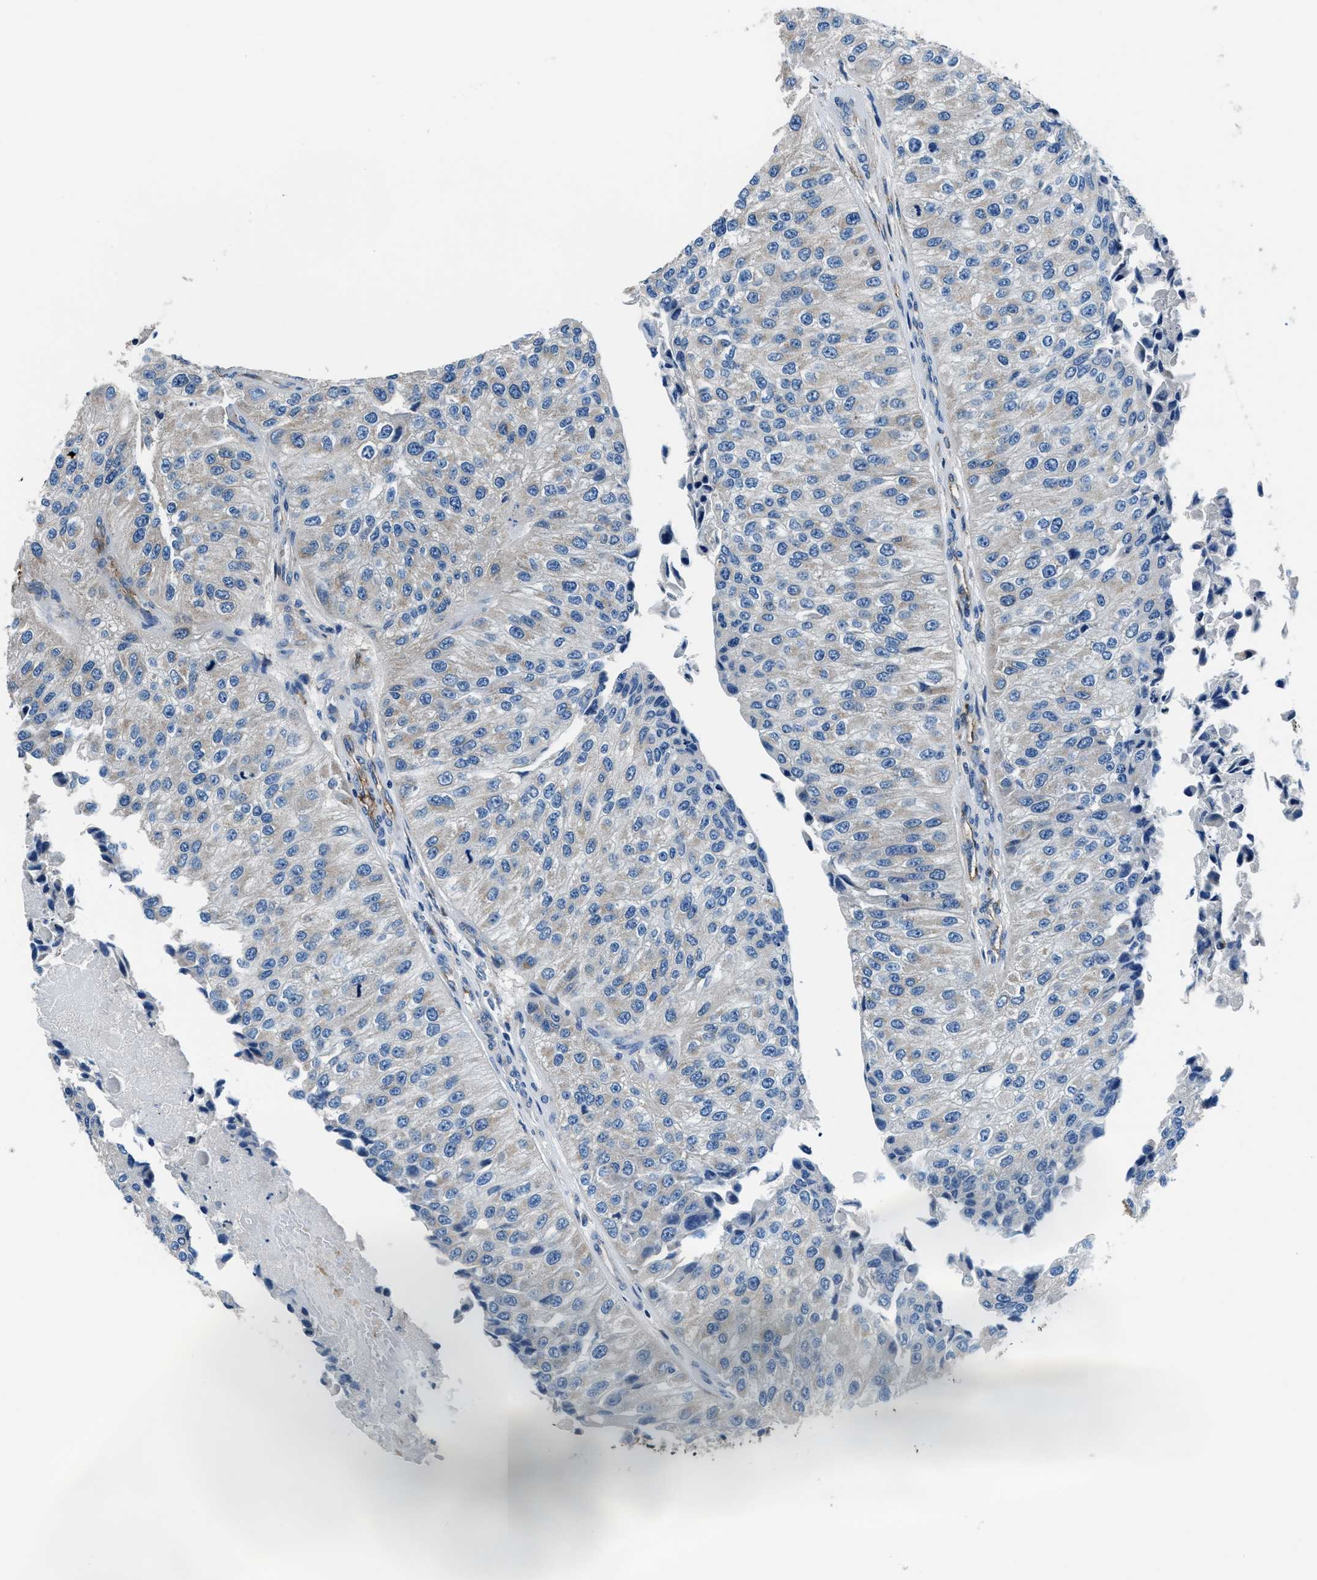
{"staining": {"intensity": "negative", "quantity": "none", "location": "none"}, "tissue": "urothelial cancer", "cell_type": "Tumor cells", "image_type": "cancer", "snomed": [{"axis": "morphology", "description": "Urothelial carcinoma, High grade"}, {"axis": "topography", "description": "Kidney"}, {"axis": "topography", "description": "Urinary bladder"}], "caption": "Immunohistochemical staining of urothelial cancer displays no significant positivity in tumor cells. (DAB (3,3'-diaminobenzidine) IHC with hematoxylin counter stain).", "gene": "PRTFDC1", "patient": {"sex": "male", "age": 77}}